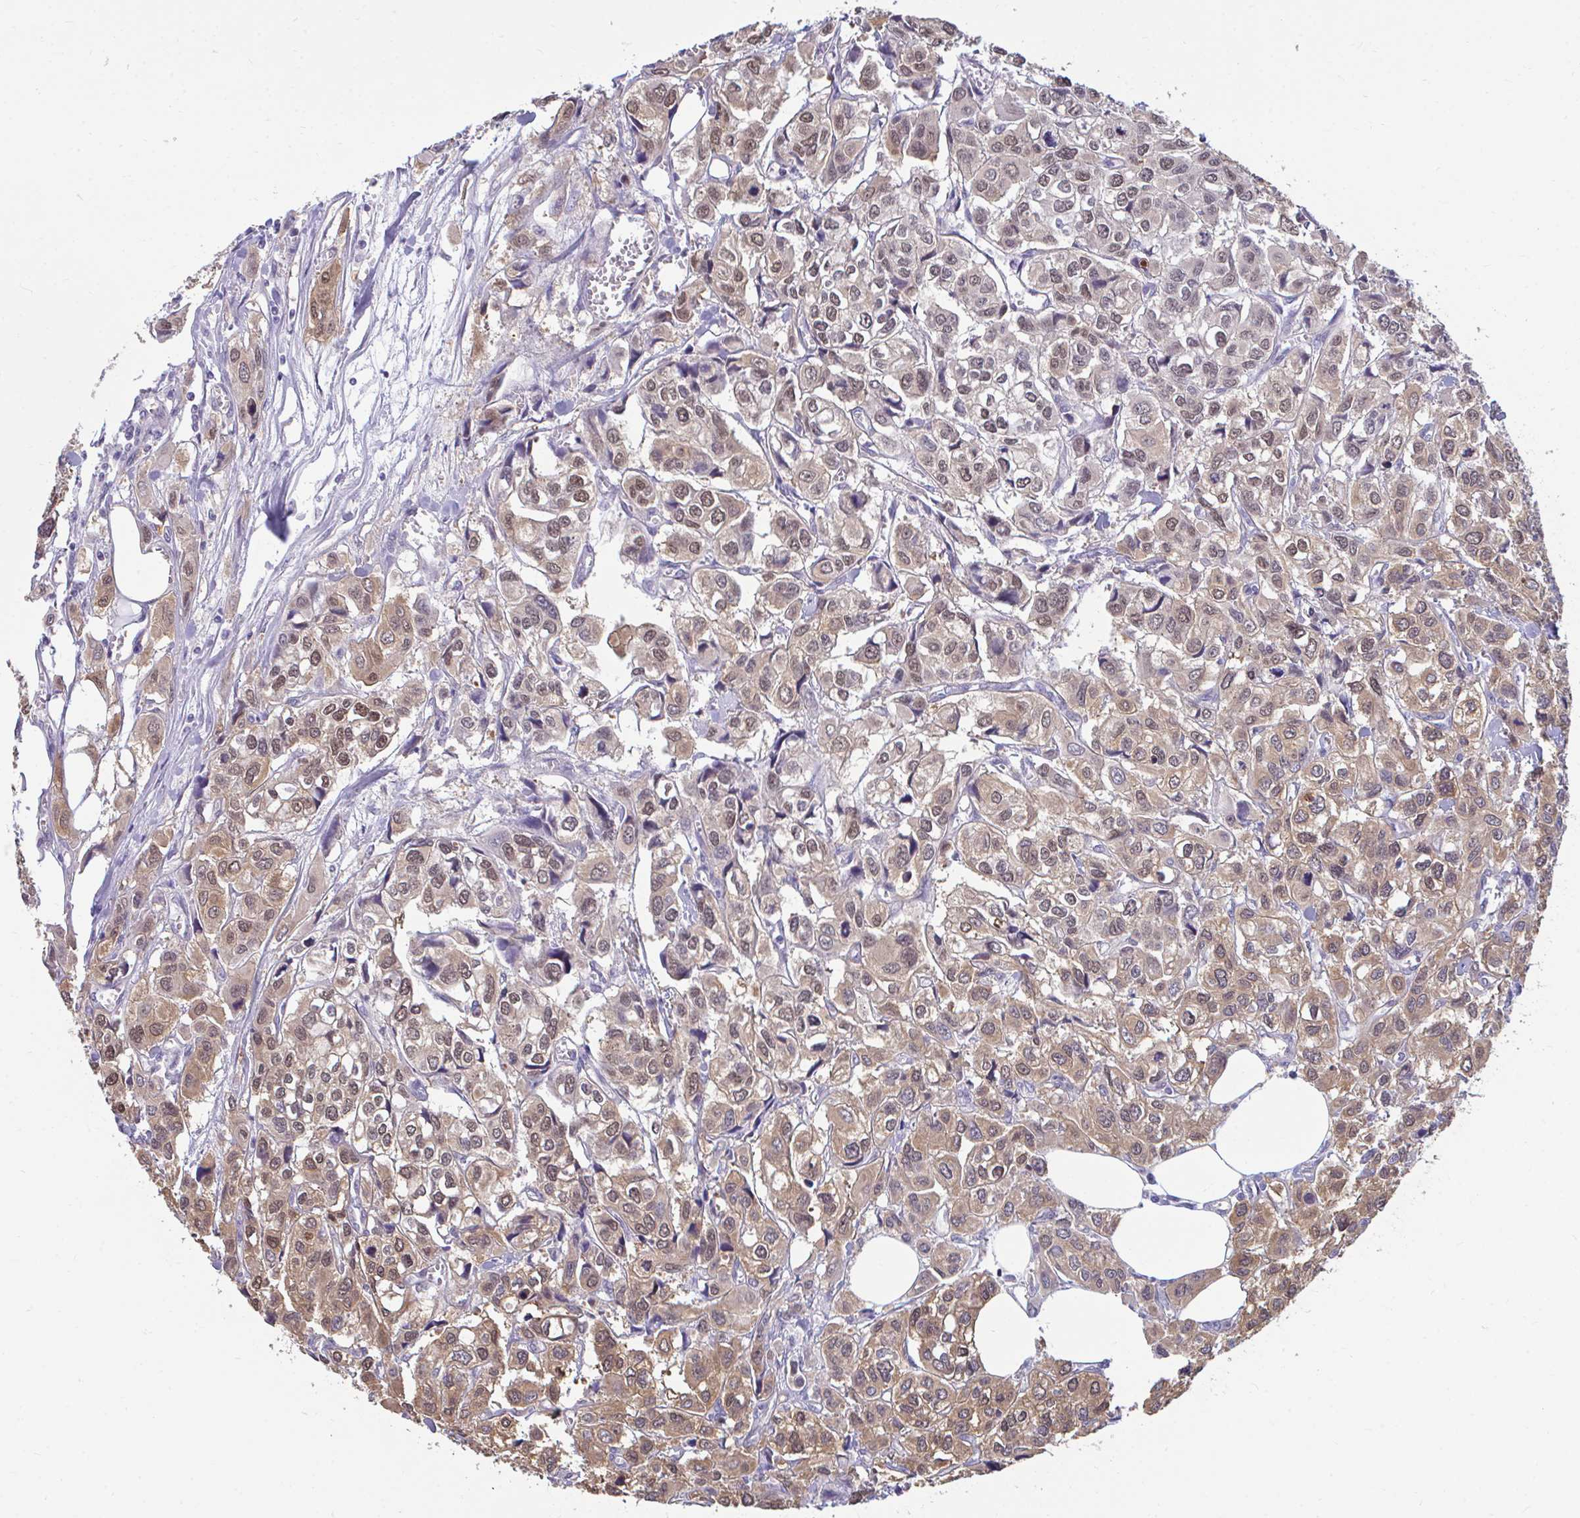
{"staining": {"intensity": "weak", "quantity": "25%-75%", "location": "cytoplasmic/membranous,nuclear"}, "tissue": "urothelial cancer", "cell_type": "Tumor cells", "image_type": "cancer", "snomed": [{"axis": "morphology", "description": "Urothelial carcinoma, High grade"}, {"axis": "topography", "description": "Urinary bladder"}], "caption": "This micrograph displays urothelial cancer stained with immunohistochemistry (IHC) to label a protein in brown. The cytoplasmic/membranous and nuclear of tumor cells show weak positivity for the protein. Nuclei are counter-stained blue.", "gene": "CSE1L", "patient": {"sex": "male", "age": 67}}